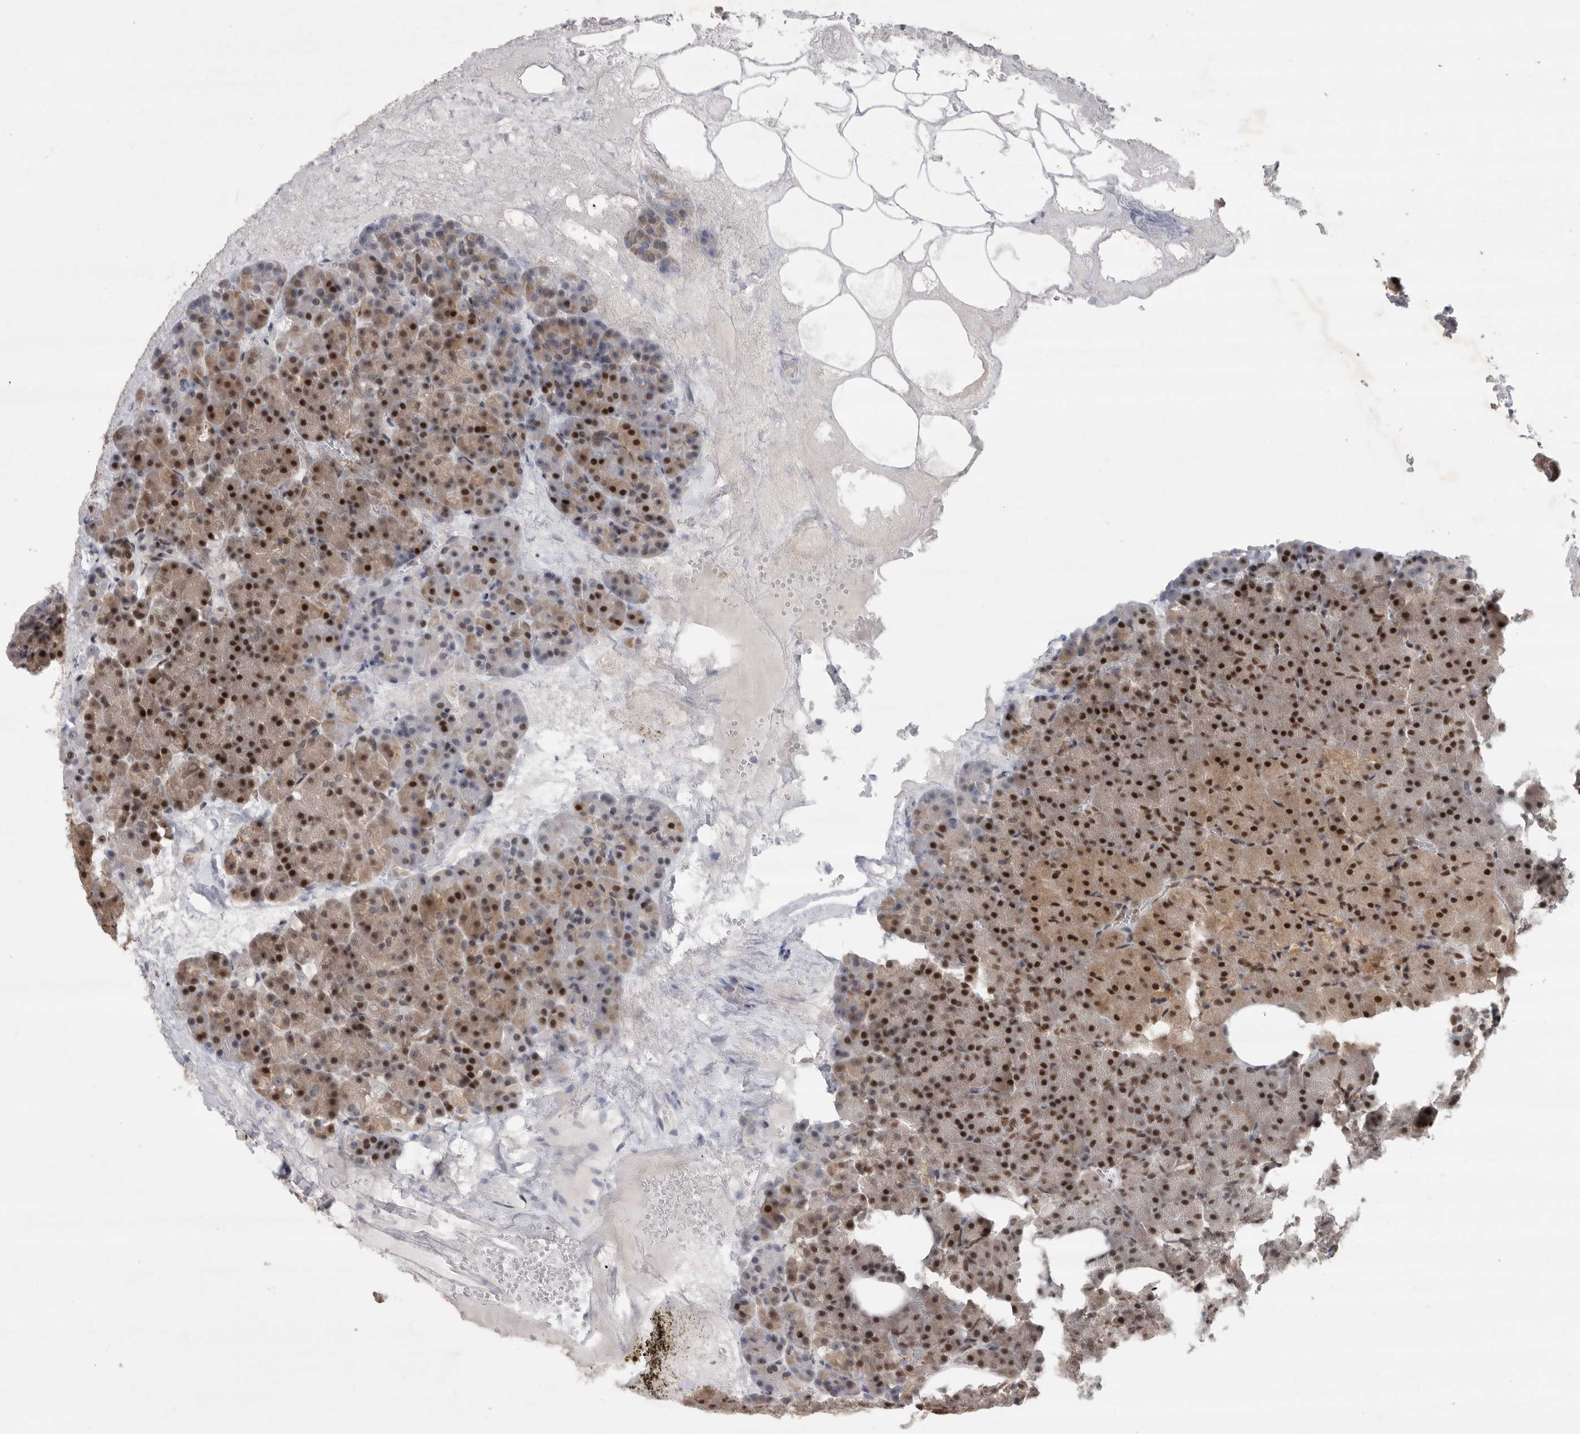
{"staining": {"intensity": "strong", "quantity": ">75%", "location": "cytoplasmic/membranous,nuclear"}, "tissue": "pancreas", "cell_type": "Exocrine glandular cells", "image_type": "normal", "snomed": [{"axis": "morphology", "description": "Normal tissue, NOS"}, {"axis": "morphology", "description": "Carcinoid, malignant, NOS"}, {"axis": "topography", "description": "Pancreas"}], "caption": "Strong cytoplasmic/membranous,nuclear staining for a protein is identified in about >75% of exocrine glandular cells of unremarkable pancreas using immunohistochemistry.", "gene": "ZNF830", "patient": {"sex": "female", "age": 35}}